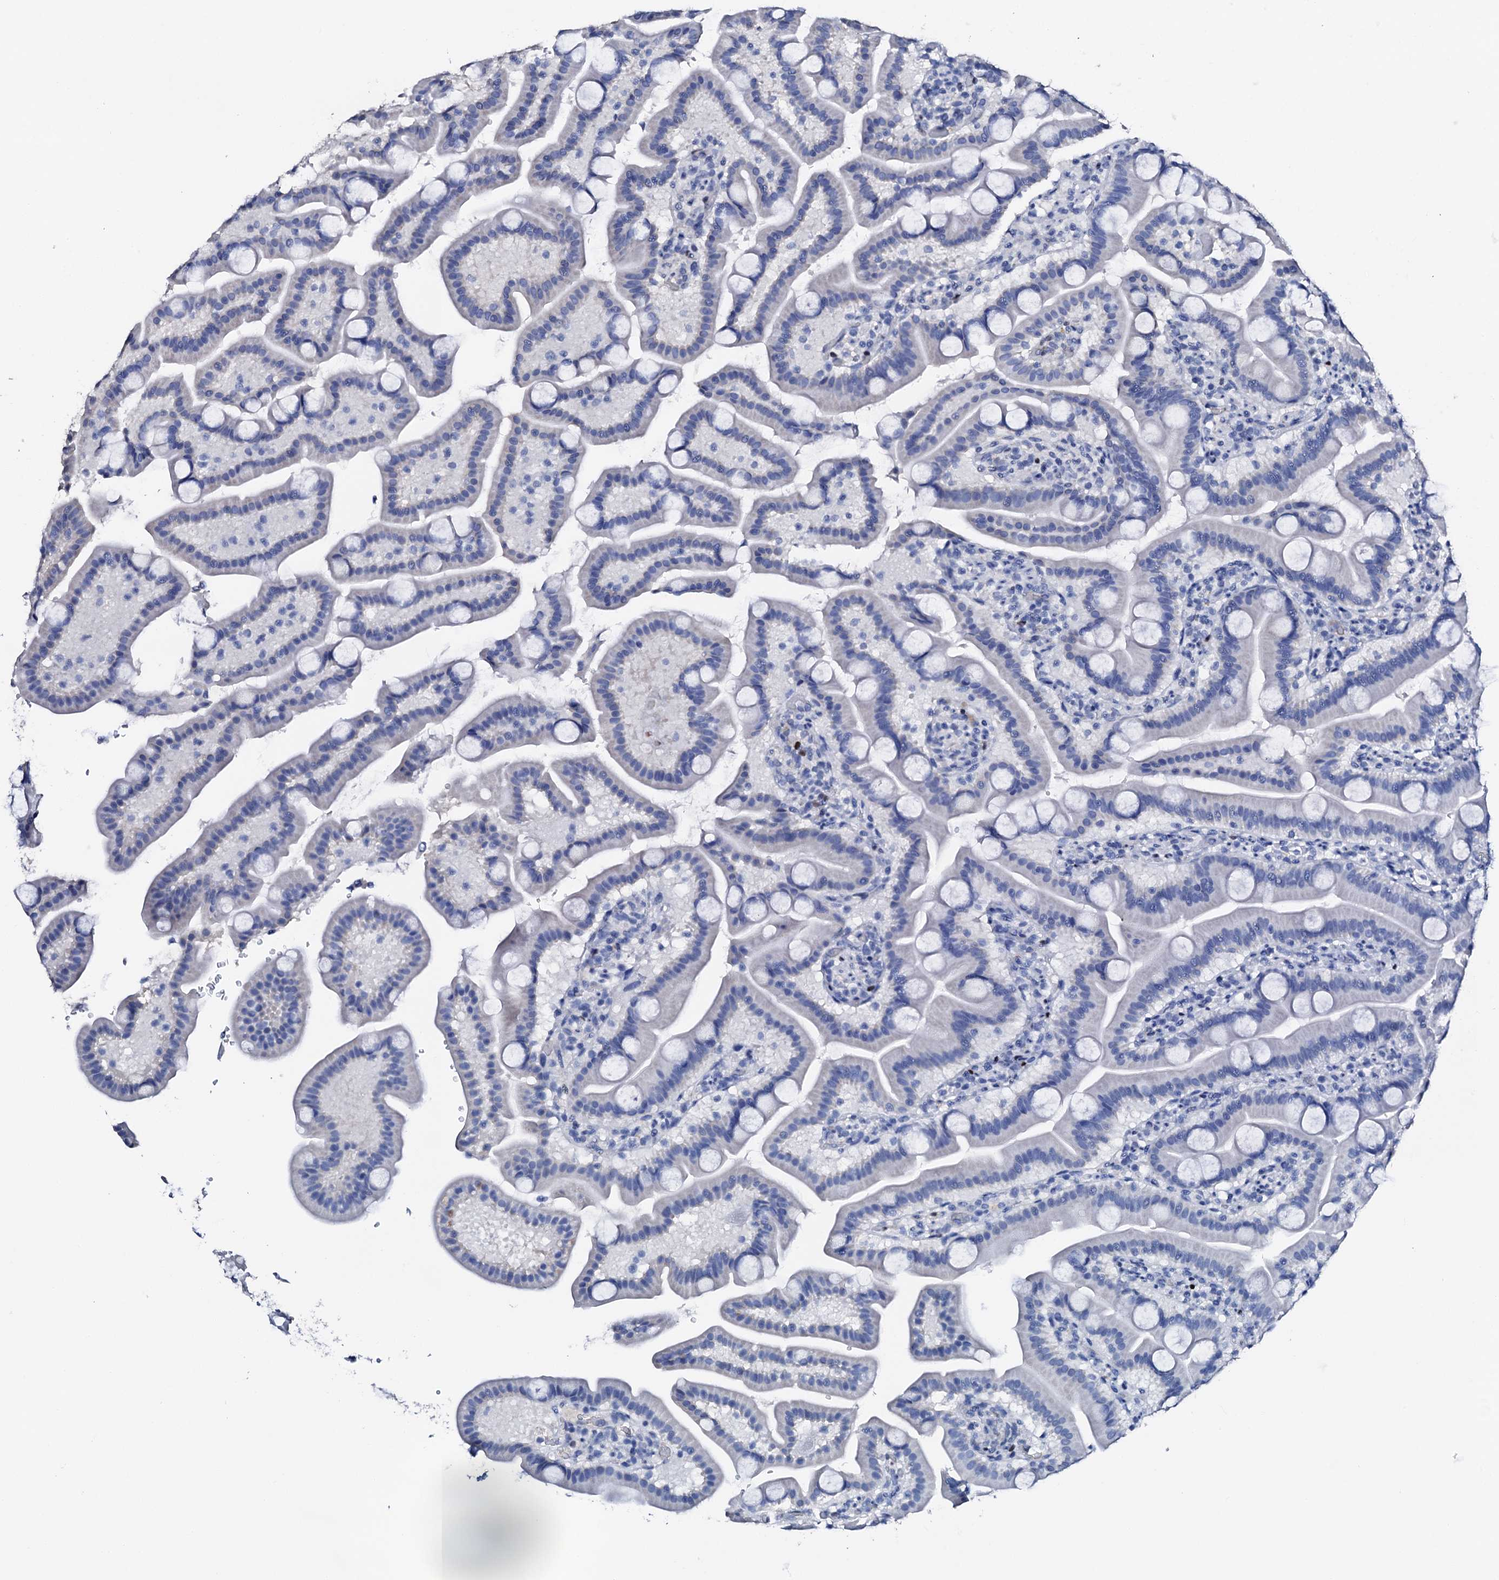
{"staining": {"intensity": "negative", "quantity": "none", "location": "none"}, "tissue": "duodenum", "cell_type": "Glandular cells", "image_type": "normal", "snomed": [{"axis": "morphology", "description": "Normal tissue, NOS"}, {"axis": "topography", "description": "Duodenum"}], "caption": "Immunohistochemistry image of unremarkable human duodenum stained for a protein (brown), which shows no expression in glandular cells.", "gene": "NRIP2", "patient": {"sex": "male", "age": 55}}